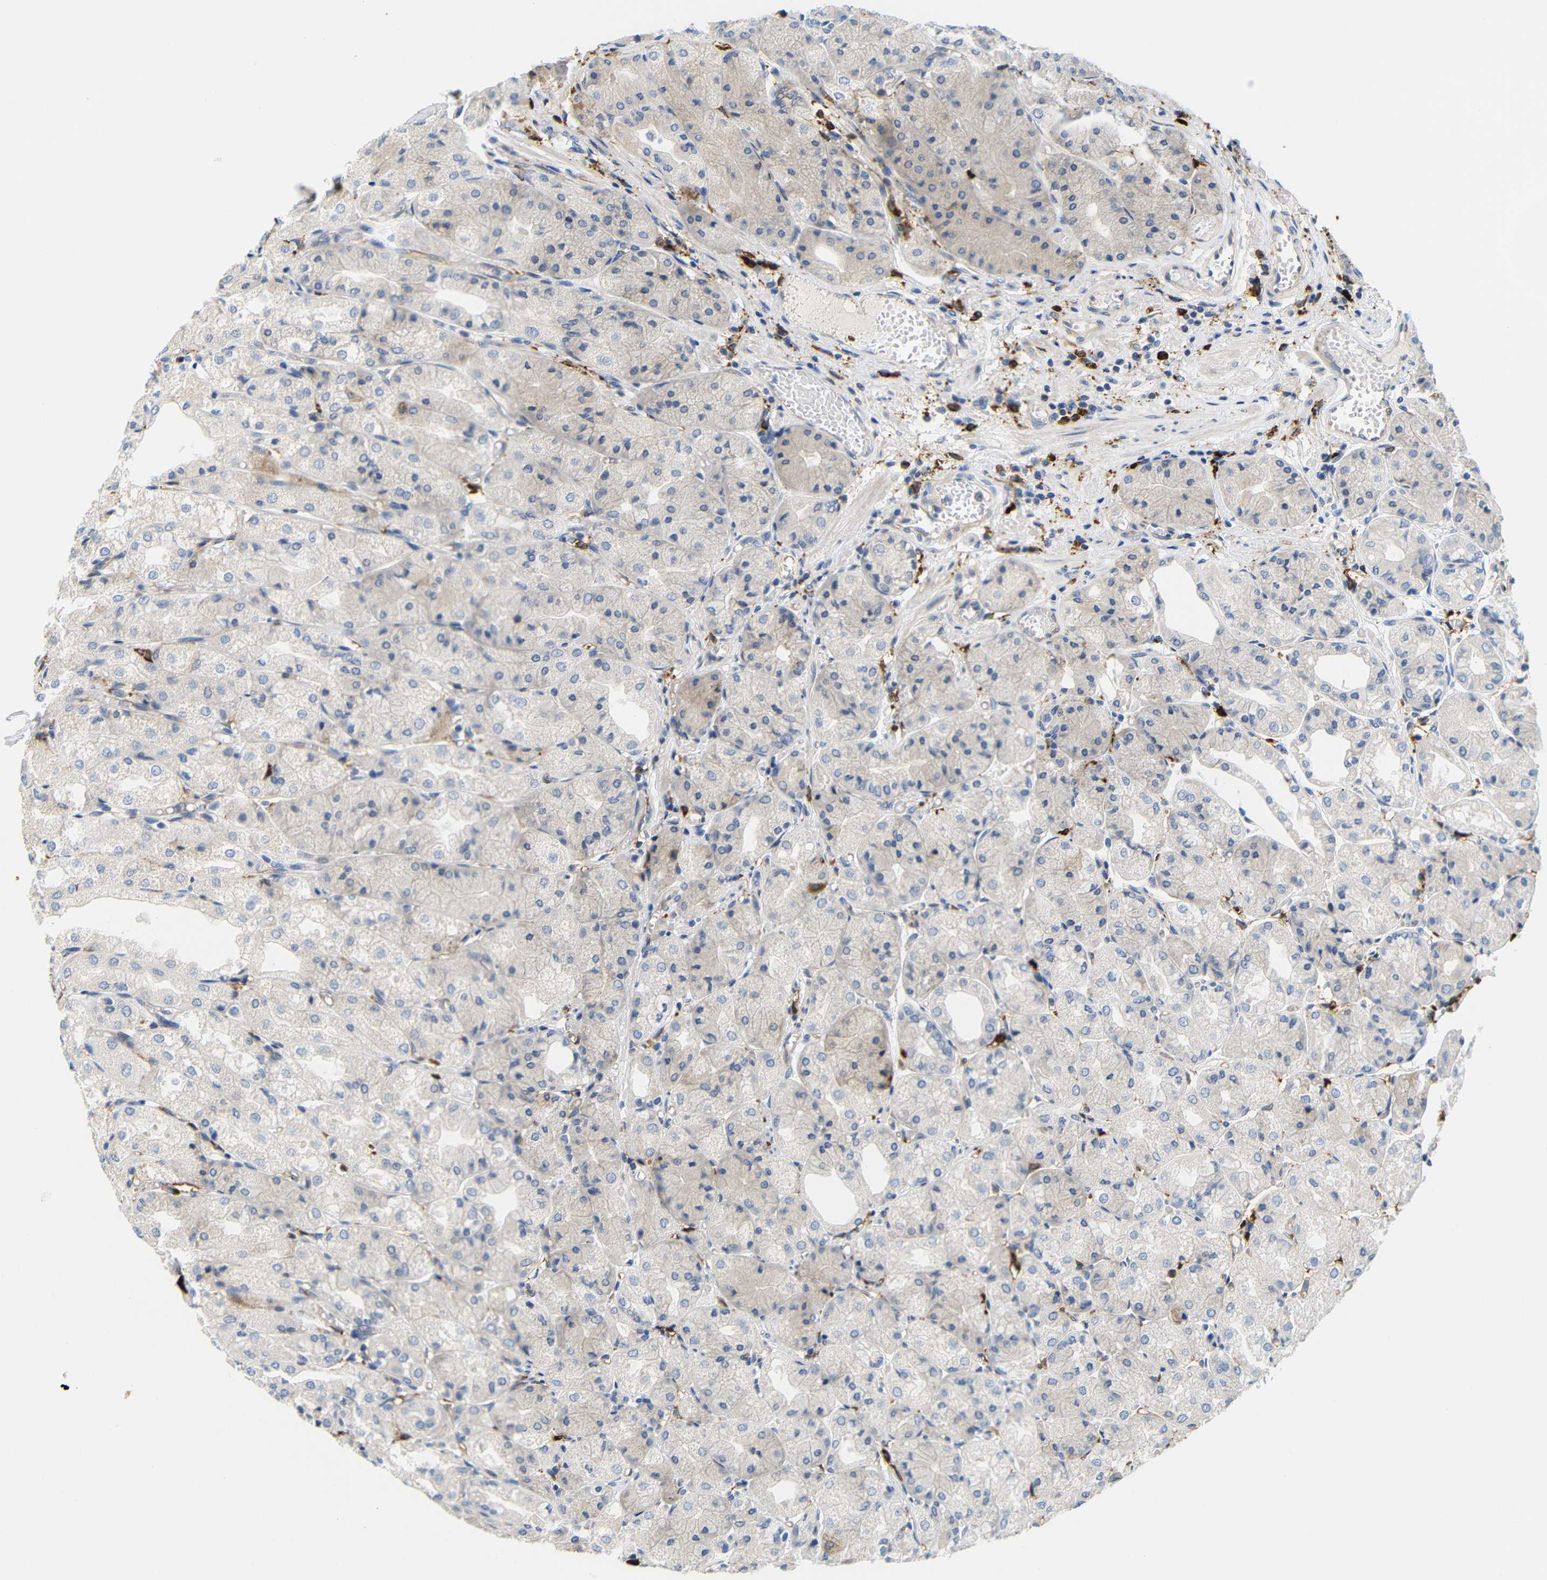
{"staining": {"intensity": "weak", "quantity": "<25%", "location": "cytoplasmic/membranous"}, "tissue": "stomach", "cell_type": "Glandular cells", "image_type": "normal", "snomed": [{"axis": "morphology", "description": "Normal tissue, NOS"}, {"axis": "topography", "description": "Stomach, upper"}], "caption": "Human stomach stained for a protein using IHC displays no positivity in glandular cells.", "gene": "HLA", "patient": {"sex": "male", "age": 72}}